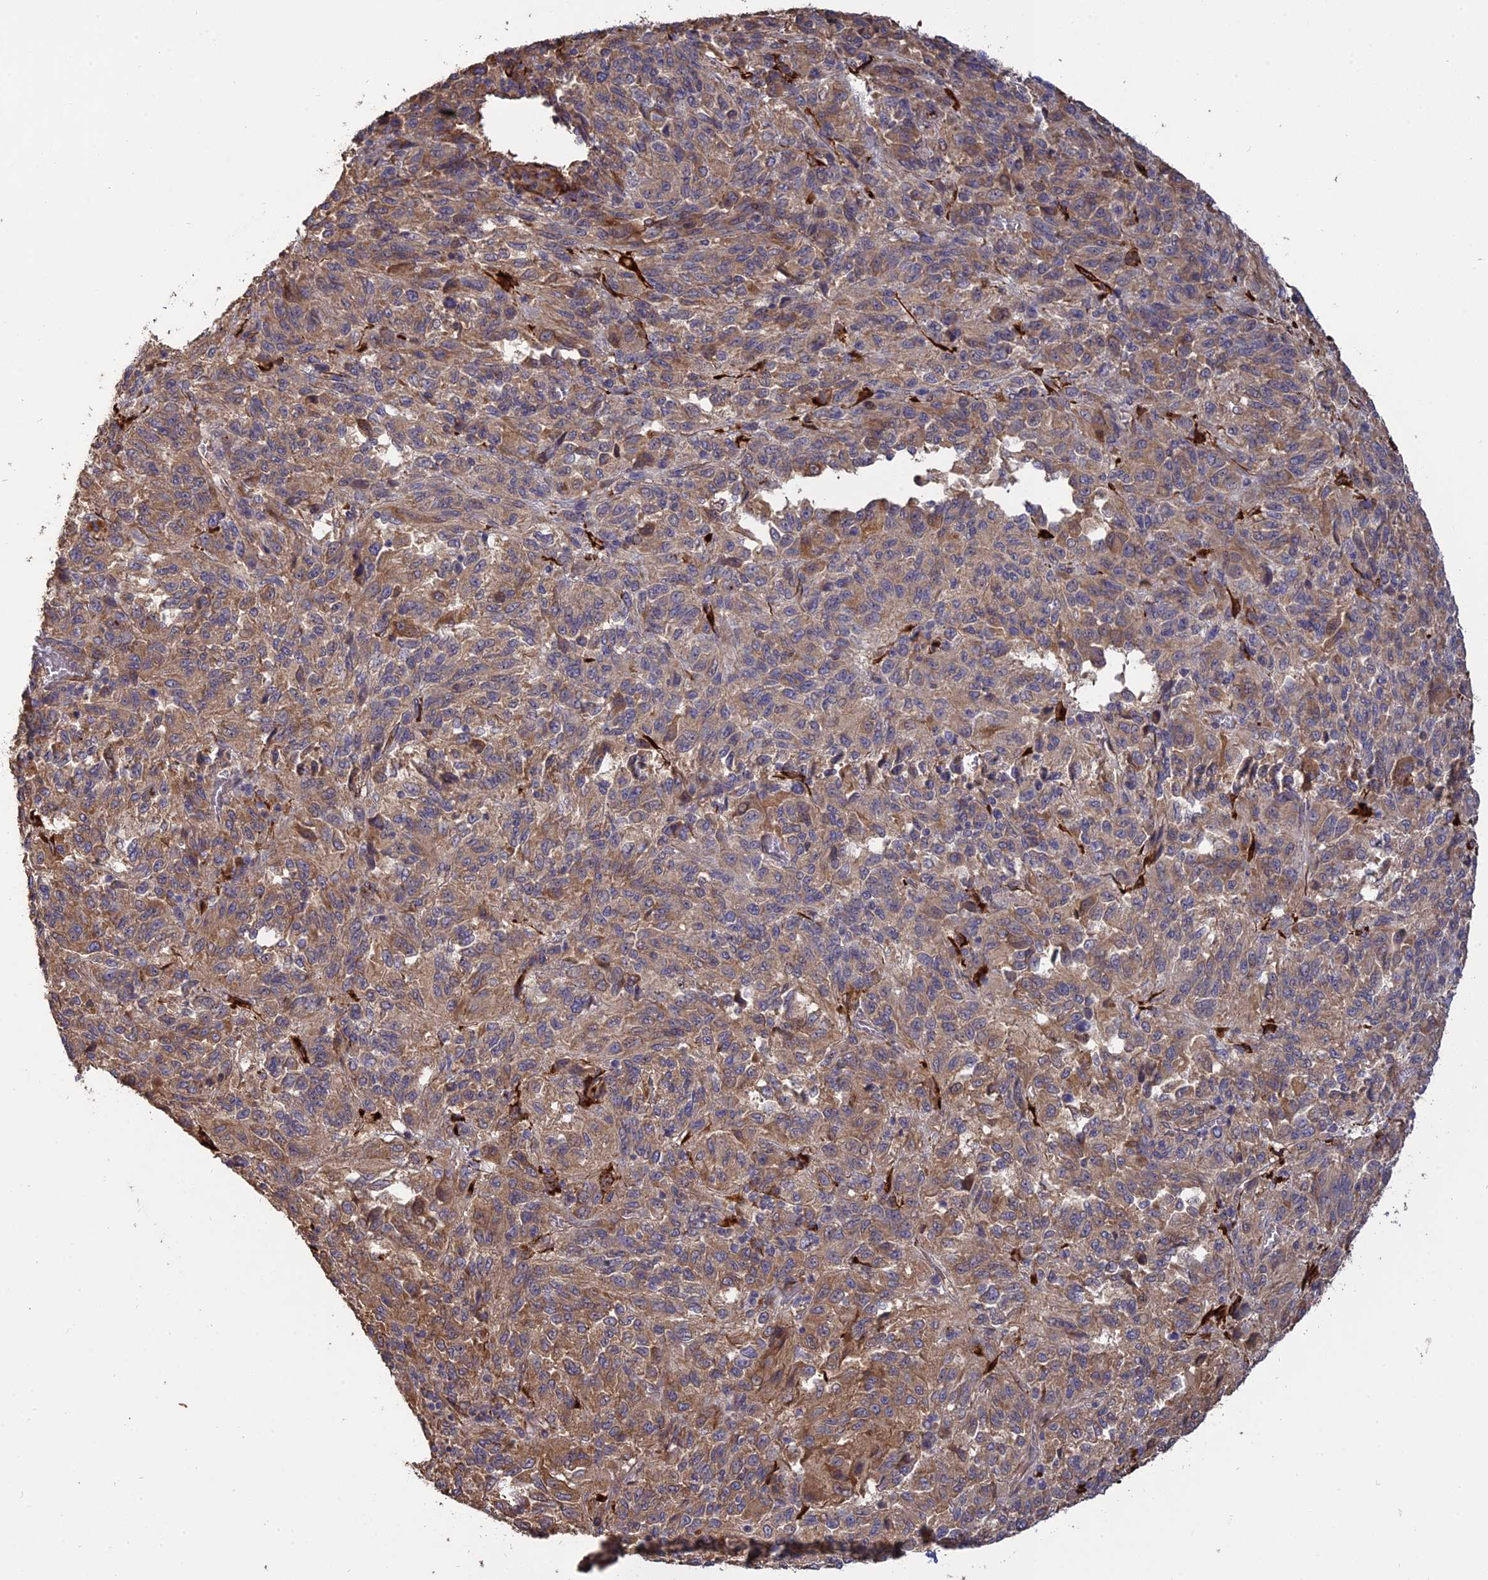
{"staining": {"intensity": "moderate", "quantity": "25%-75%", "location": "cytoplasmic/membranous"}, "tissue": "melanoma", "cell_type": "Tumor cells", "image_type": "cancer", "snomed": [{"axis": "morphology", "description": "Malignant melanoma, Metastatic site"}, {"axis": "topography", "description": "Lung"}], "caption": "Immunohistochemistry (IHC) photomicrograph of human melanoma stained for a protein (brown), which reveals medium levels of moderate cytoplasmic/membranous staining in approximately 25%-75% of tumor cells.", "gene": "PPIC", "patient": {"sex": "male", "age": 64}}